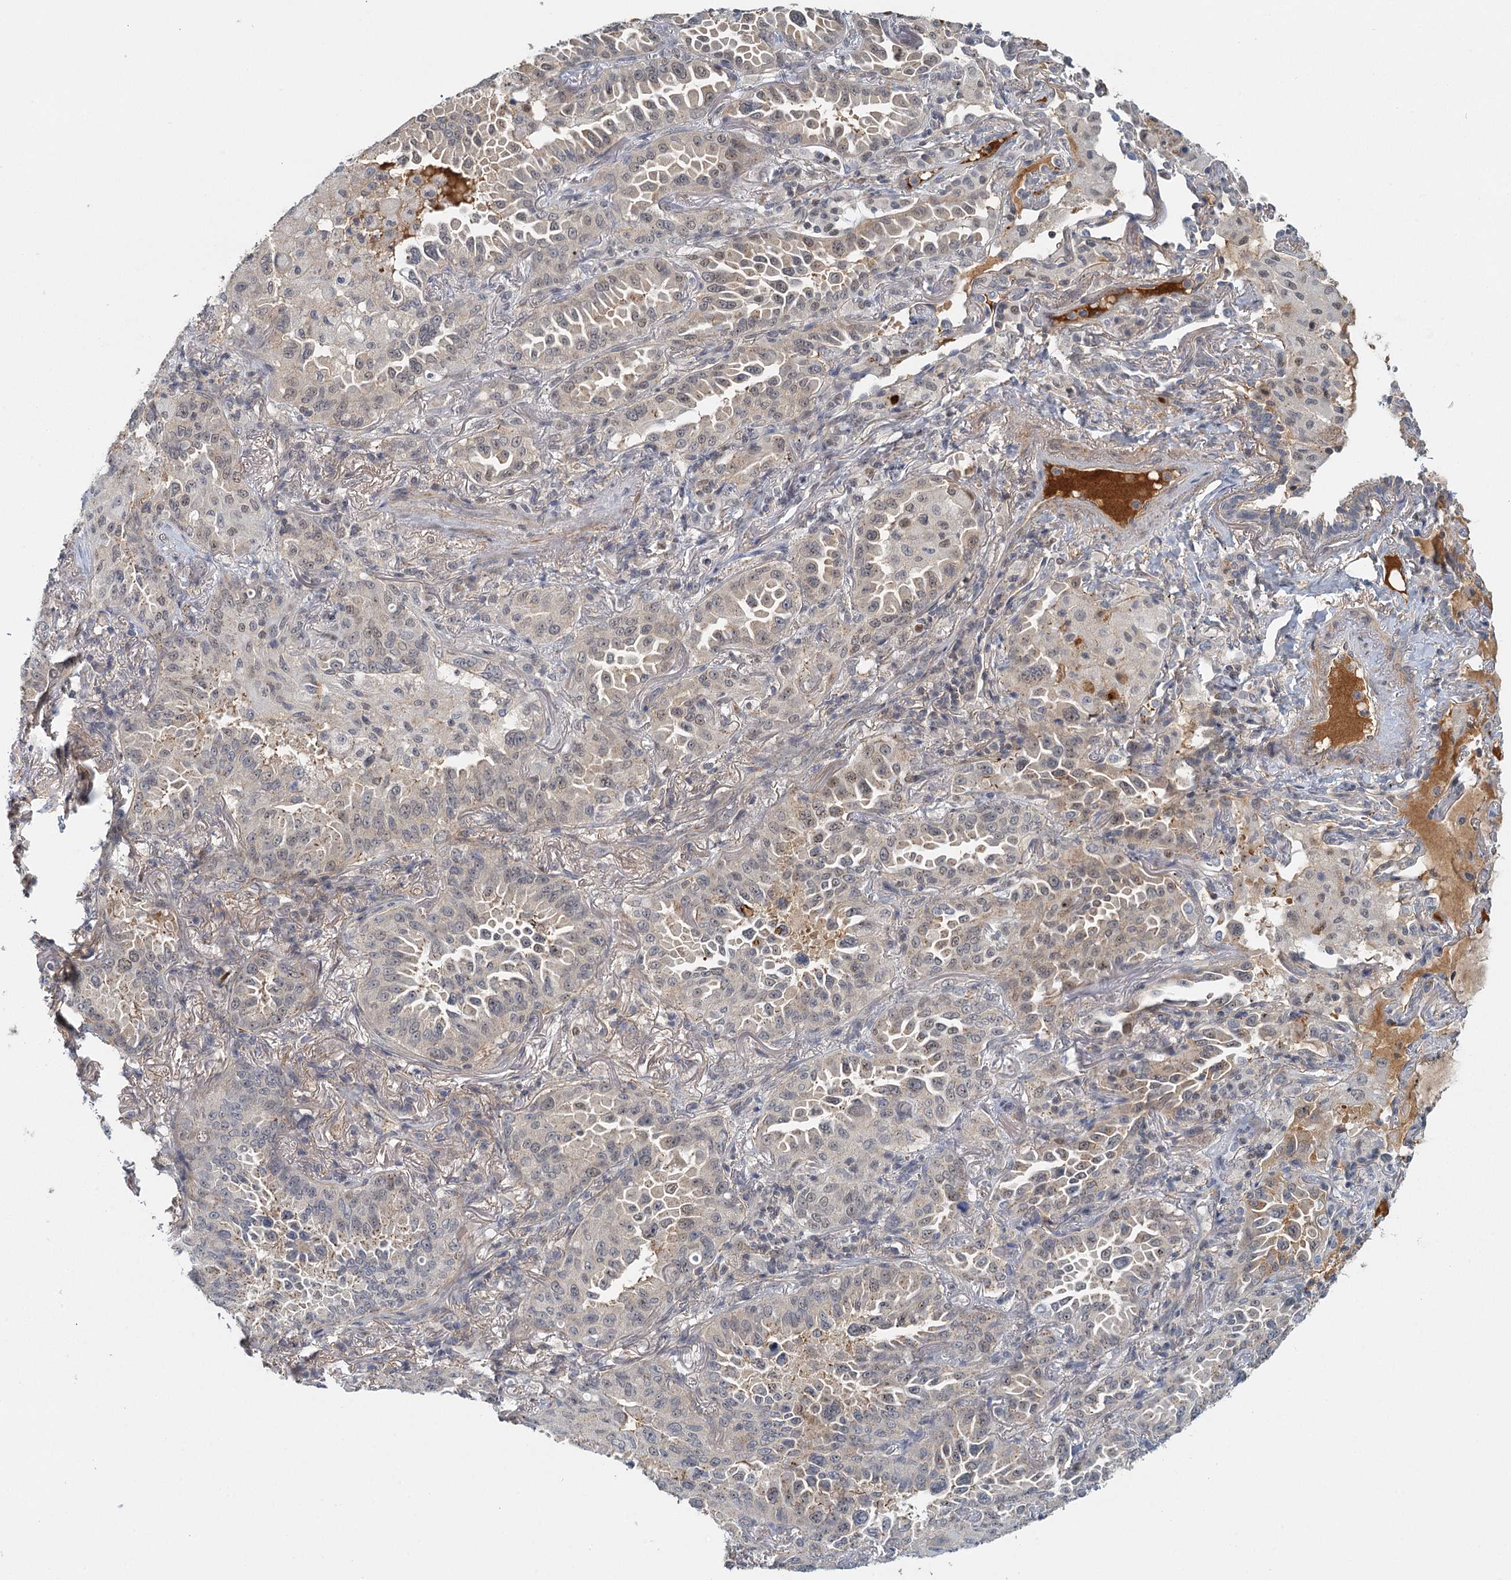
{"staining": {"intensity": "weak", "quantity": "<25%", "location": "cytoplasmic/membranous,nuclear"}, "tissue": "lung cancer", "cell_type": "Tumor cells", "image_type": "cancer", "snomed": [{"axis": "morphology", "description": "Adenocarcinoma, NOS"}, {"axis": "topography", "description": "Lung"}], "caption": "Lung cancer (adenocarcinoma) stained for a protein using immunohistochemistry exhibits no staining tumor cells.", "gene": "GPATCH11", "patient": {"sex": "female", "age": 69}}